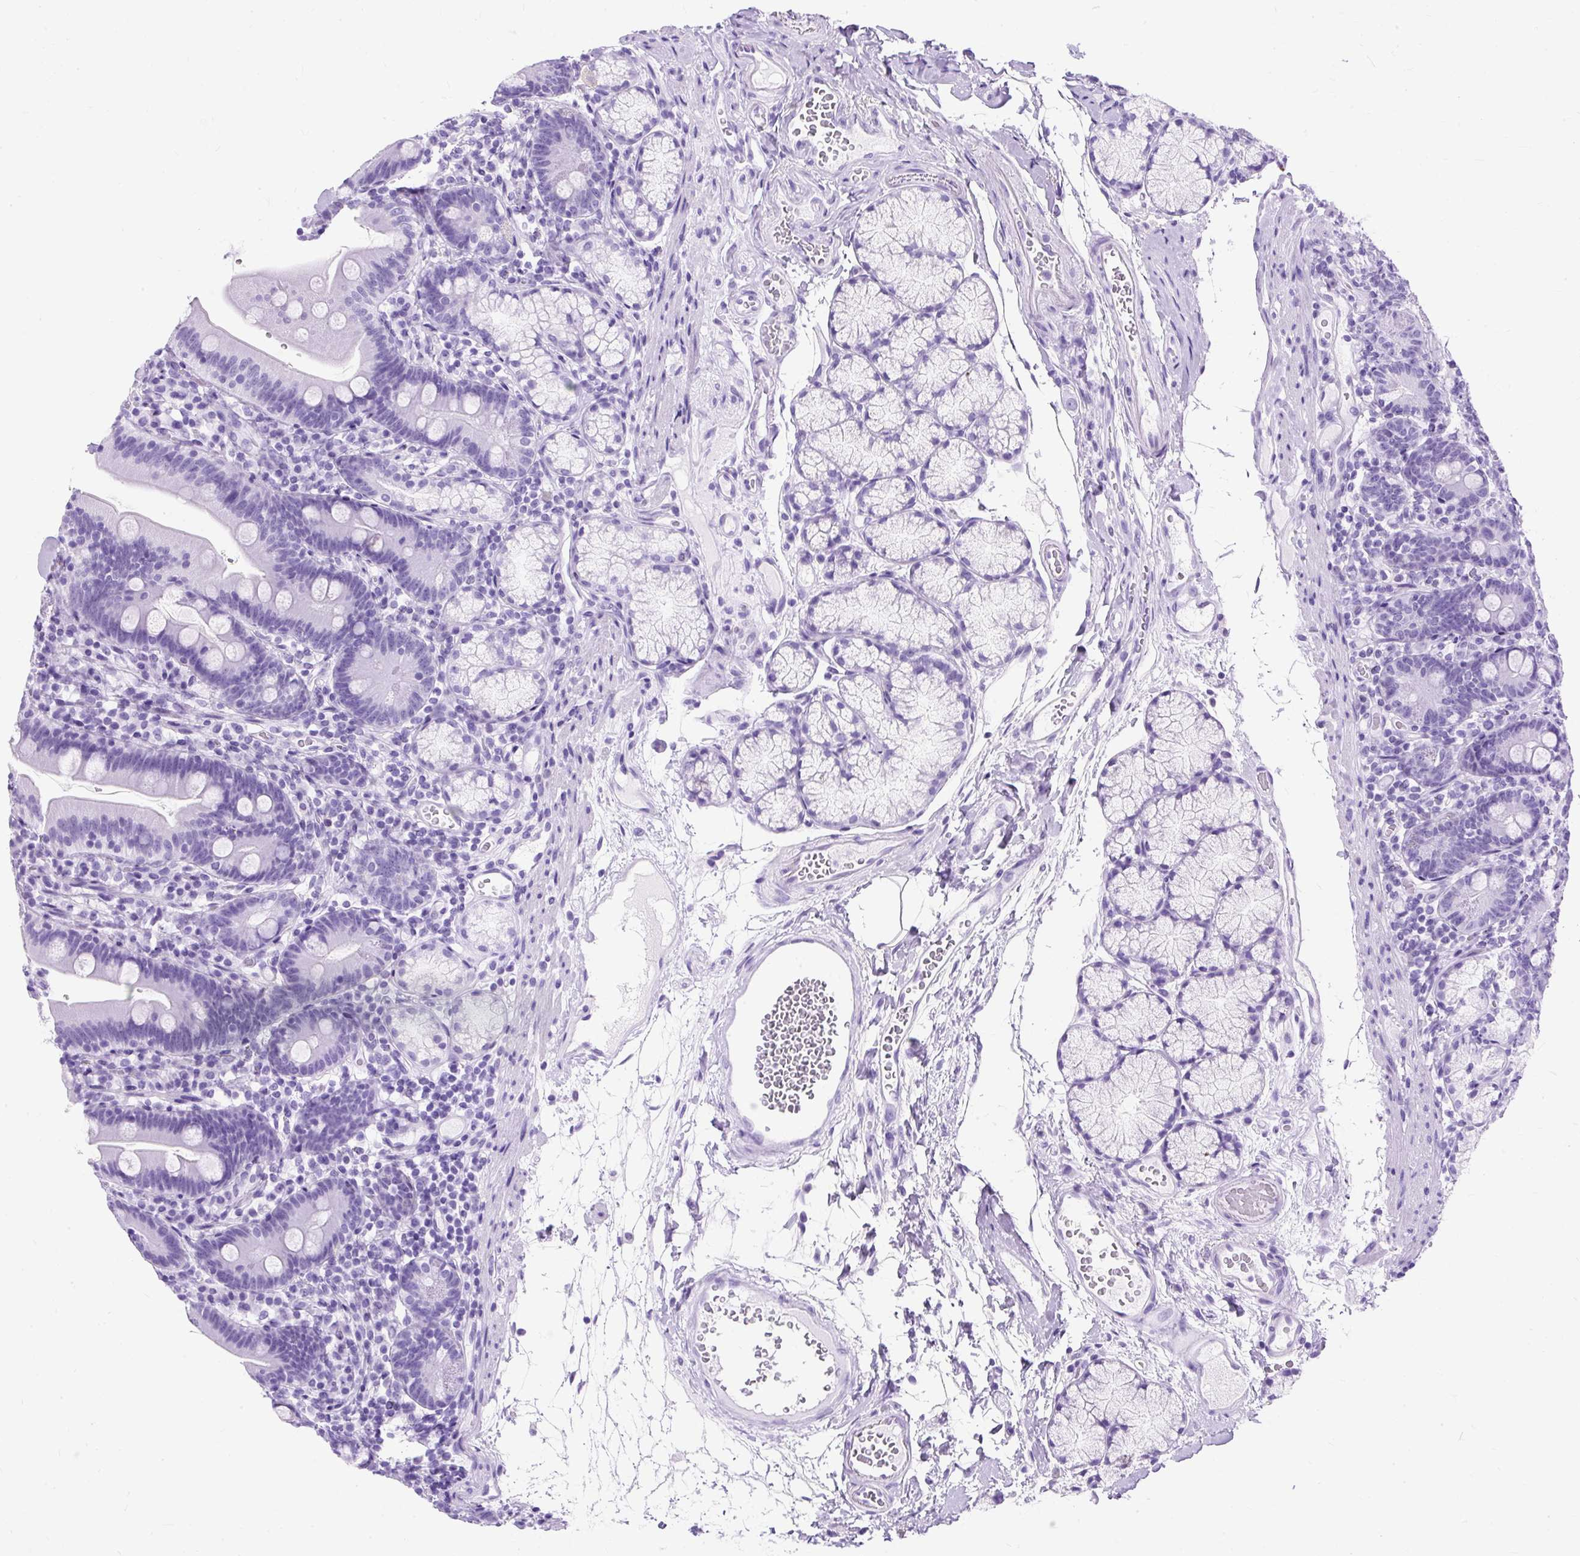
{"staining": {"intensity": "negative", "quantity": "none", "location": "none"}, "tissue": "duodenum", "cell_type": "Glandular cells", "image_type": "normal", "snomed": [{"axis": "morphology", "description": "Normal tissue, NOS"}, {"axis": "topography", "description": "Duodenum"}], "caption": "Protein analysis of normal duodenum exhibits no significant staining in glandular cells.", "gene": "PVALB", "patient": {"sex": "female", "age": 67}}